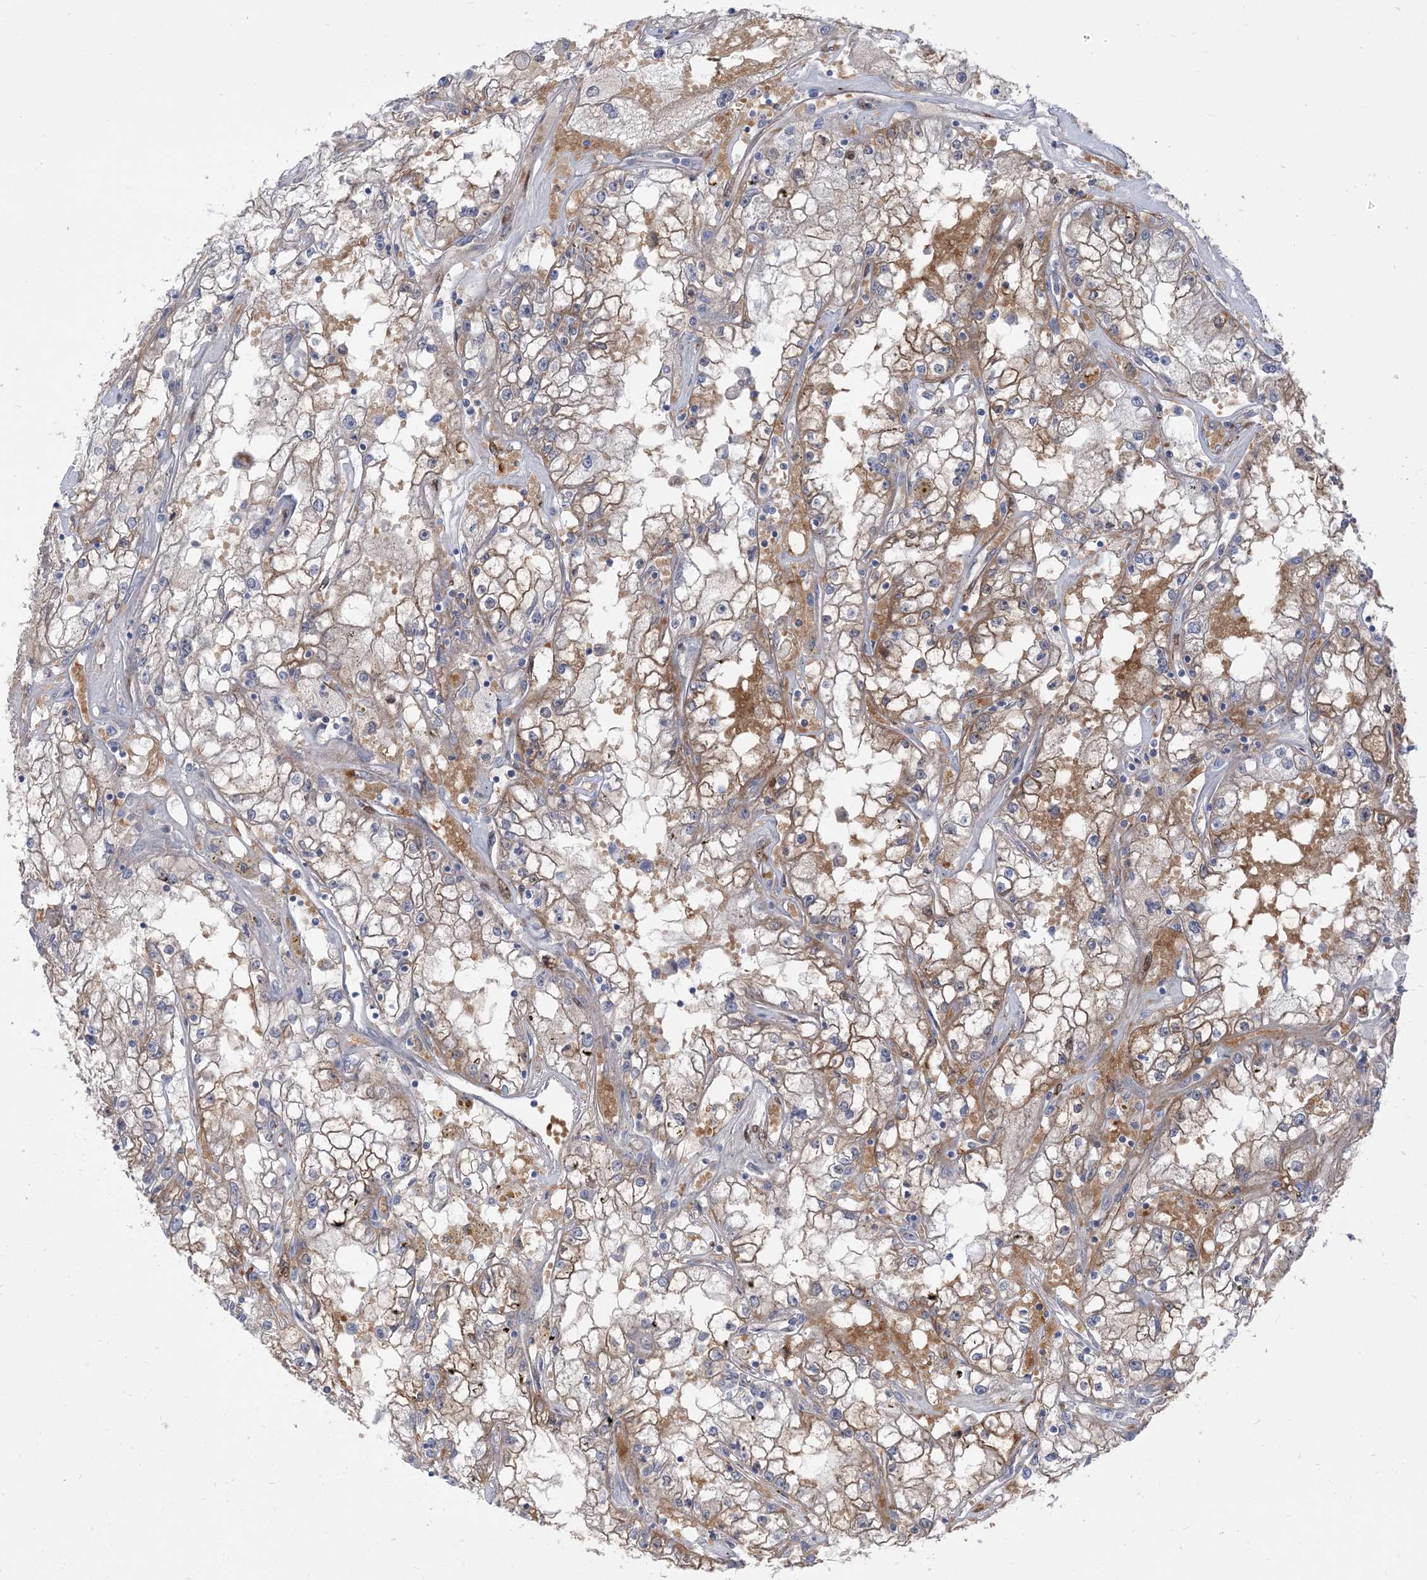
{"staining": {"intensity": "weak", "quantity": "25%-75%", "location": "cytoplasmic/membranous"}, "tissue": "renal cancer", "cell_type": "Tumor cells", "image_type": "cancer", "snomed": [{"axis": "morphology", "description": "Adenocarcinoma, NOS"}, {"axis": "topography", "description": "Kidney"}], "caption": "Human renal adenocarcinoma stained with a brown dye exhibits weak cytoplasmic/membranous positive positivity in approximately 25%-75% of tumor cells.", "gene": "RIN1", "patient": {"sex": "male", "age": 56}}